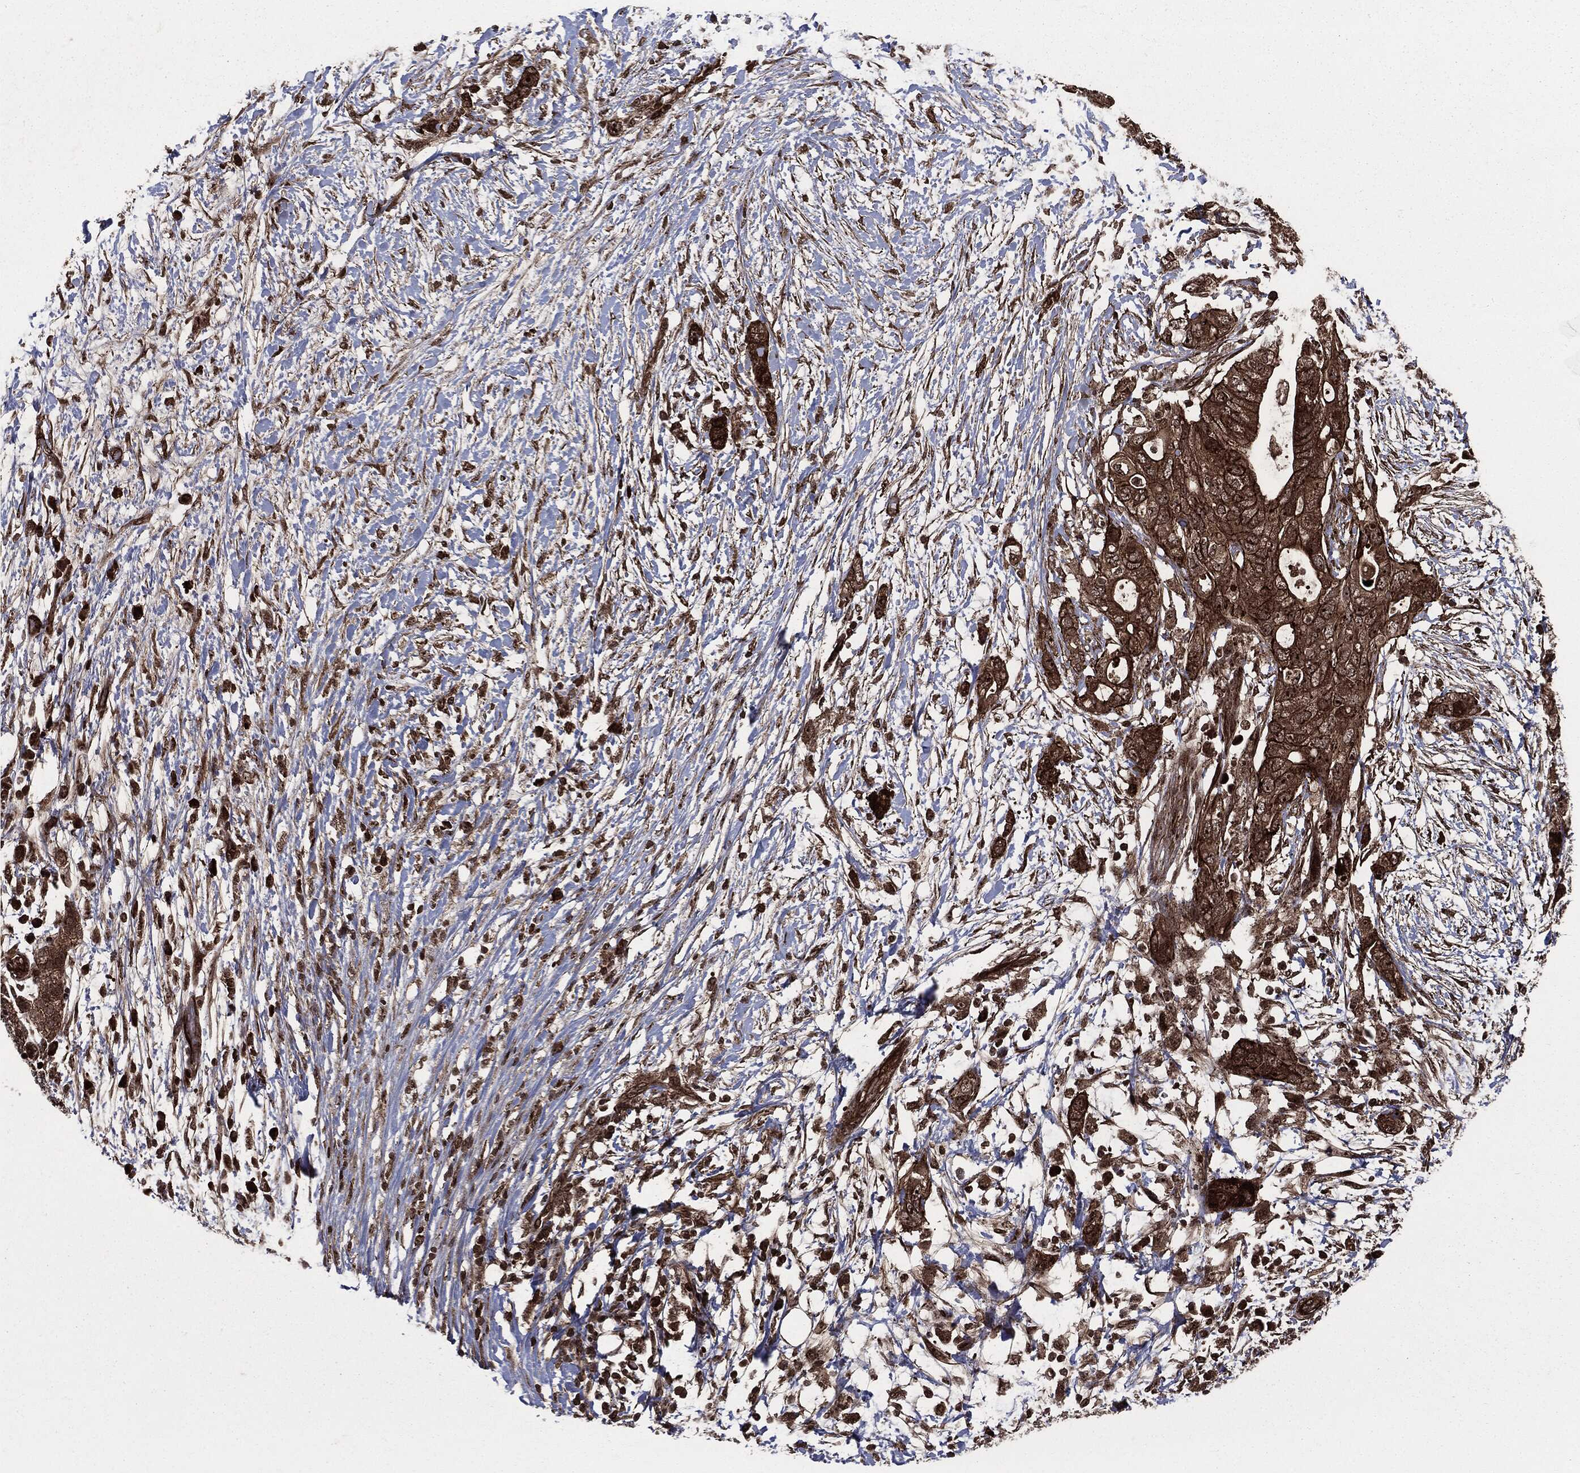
{"staining": {"intensity": "strong", "quantity": ">75%", "location": "cytoplasmic/membranous,nuclear"}, "tissue": "pancreatic cancer", "cell_type": "Tumor cells", "image_type": "cancer", "snomed": [{"axis": "morphology", "description": "Adenocarcinoma, NOS"}, {"axis": "topography", "description": "Pancreas"}], "caption": "Pancreatic adenocarcinoma tissue reveals strong cytoplasmic/membranous and nuclear expression in approximately >75% of tumor cells, visualized by immunohistochemistry.", "gene": "CARD6", "patient": {"sex": "female", "age": 72}}